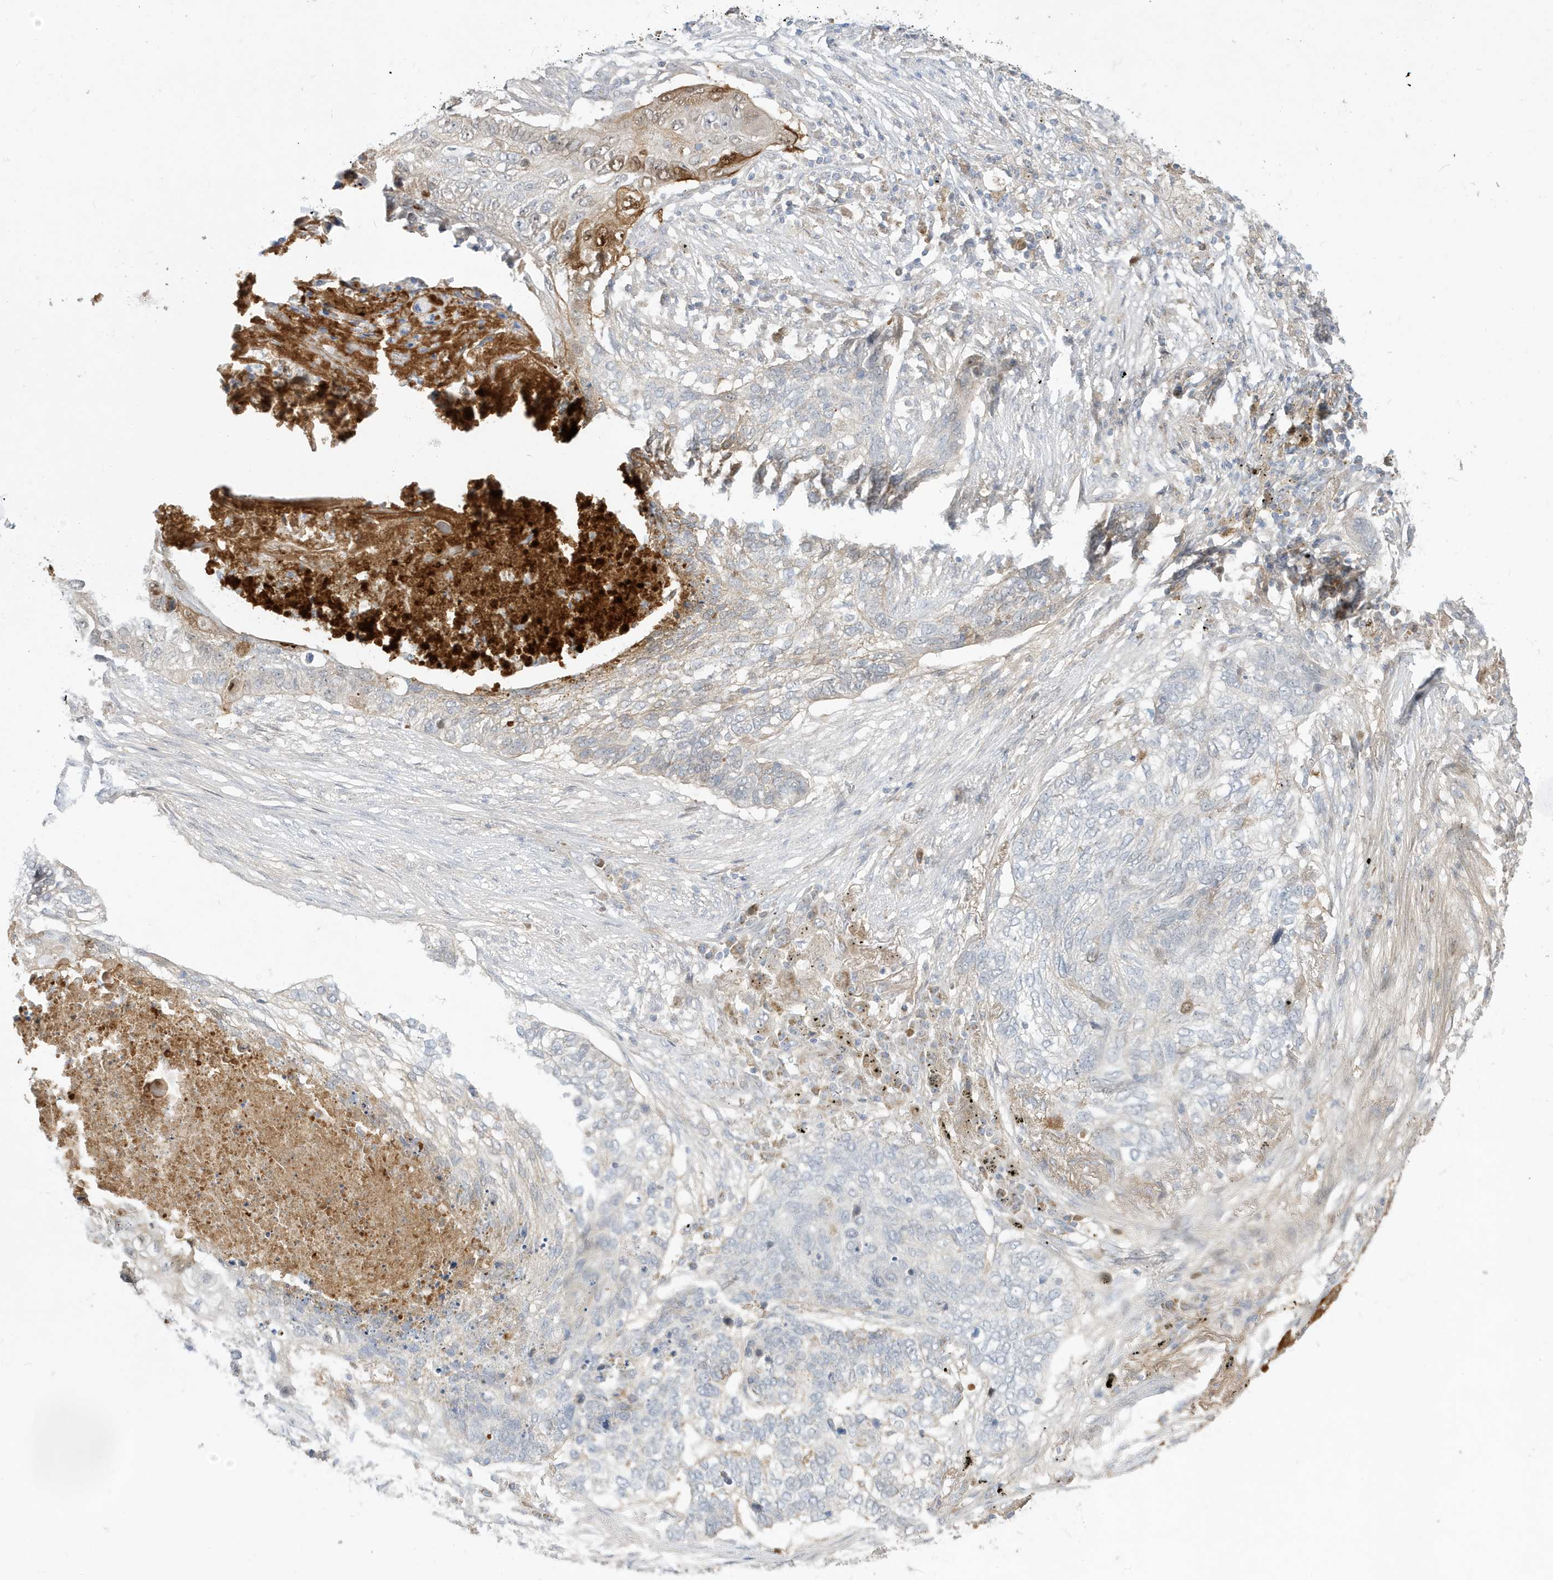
{"staining": {"intensity": "moderate", "quantity": "<25%", "location": "cytoplasmic/membranous,nuclear"}, "tissue": "lung cancer", "cell_type": "Tumor cells", "image_type": "cancer", "snomed": [{"axis": "morphology", "description": "Squamous cell carcinoma, NOS"}, {"axis": "topography", "description": "Lung"}], "caption": "A high-resolution micrograph shows immunohistochemistry (IHC) staining of lung cancer (squamous cell carcinoma), which demonstrates moderate cytoplasmic/membranous and nuclear expression in about <25% of tumor cells.", "gene": "IFT57", "patient": {"sex": "female", "age": 63}}